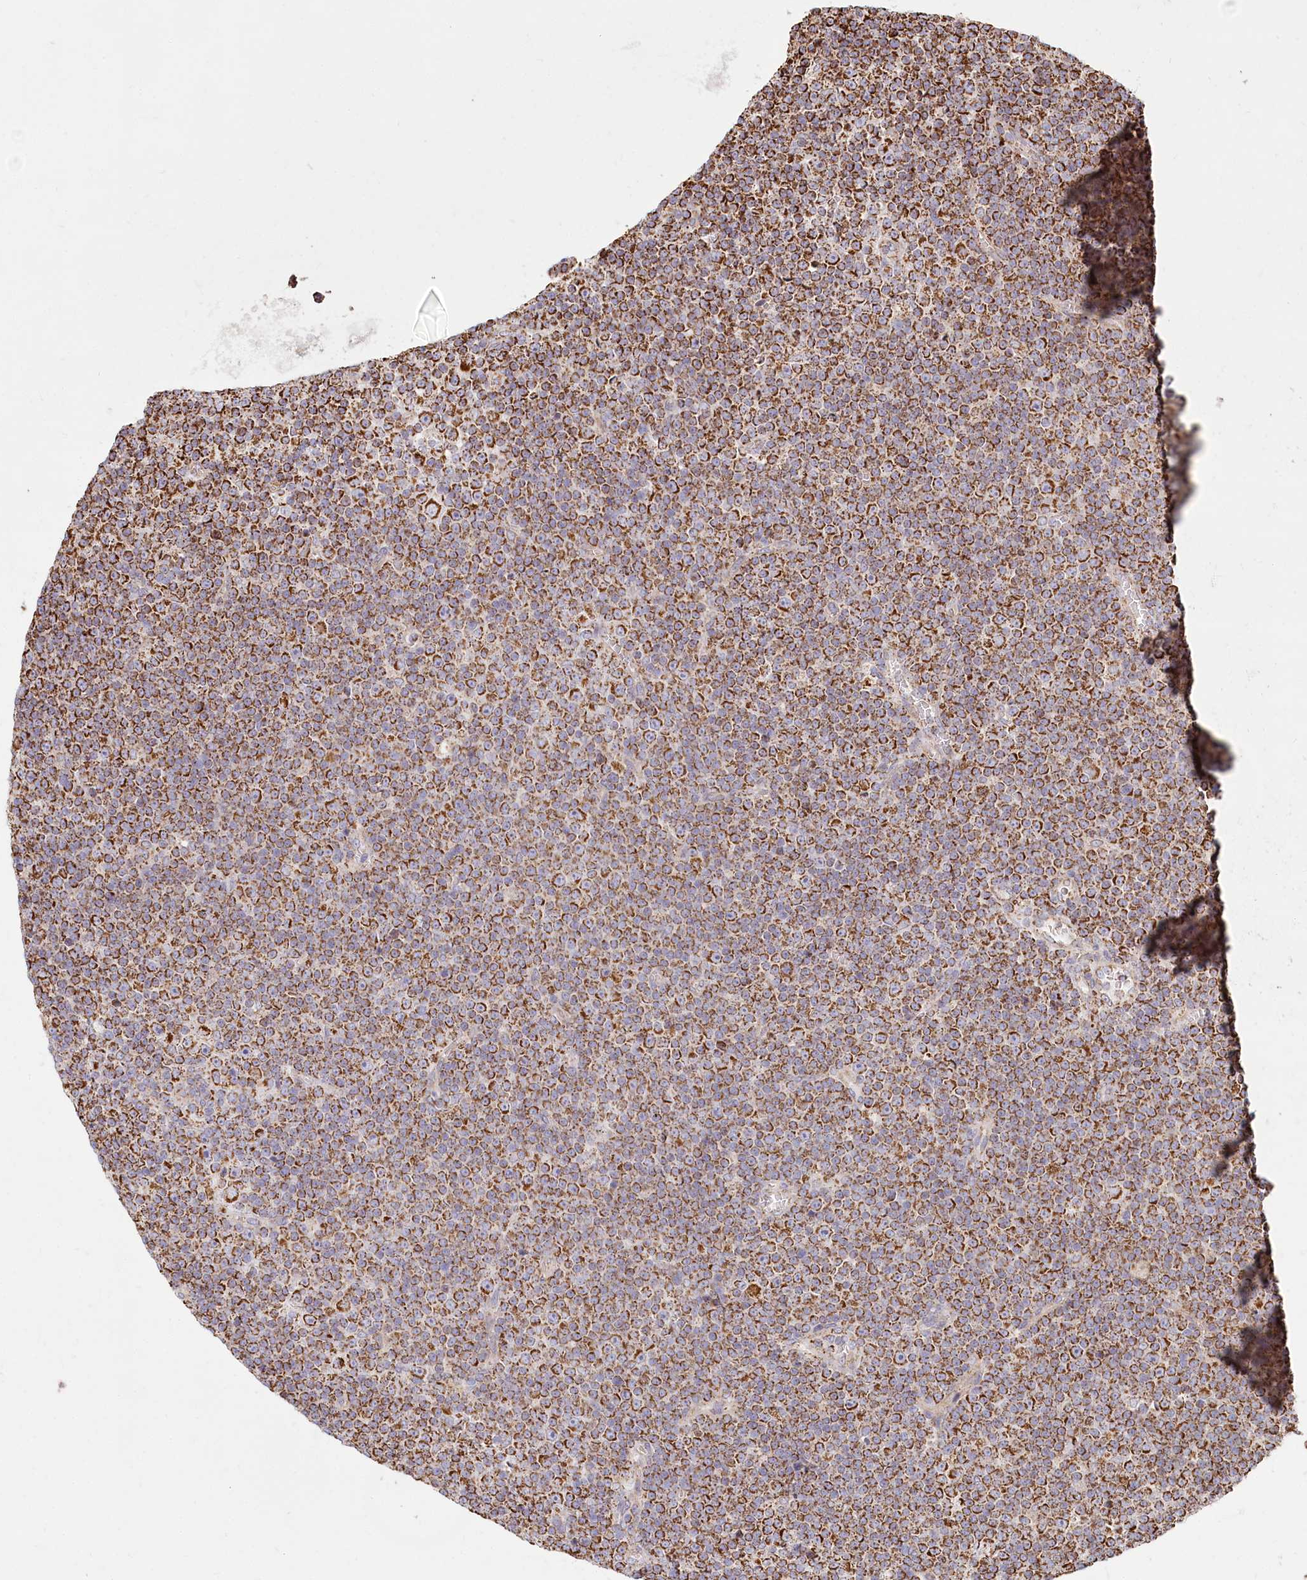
{"staining": {"intensity": "strong", "quantity": ">75%", "location": "cytoplasmic/membranous"}, "tissue": "lymphoma", "cell_type": "Tumor cells", "image_type": "cancer", "snomed": [{"axis": "morphology", "description": "Malignant lymphoma, non-Hodgkin's type, Low grade"}, {"axis": "topography", "description": "Lymph node"}], "caption": "Malignant lymphoma, non-Hodgkin's type (low-grade) stained with a protein marker demonstrates strong staining in tumor cells.", "gene": "UMPS", "patient": {"sex": "female", "age": 67}}